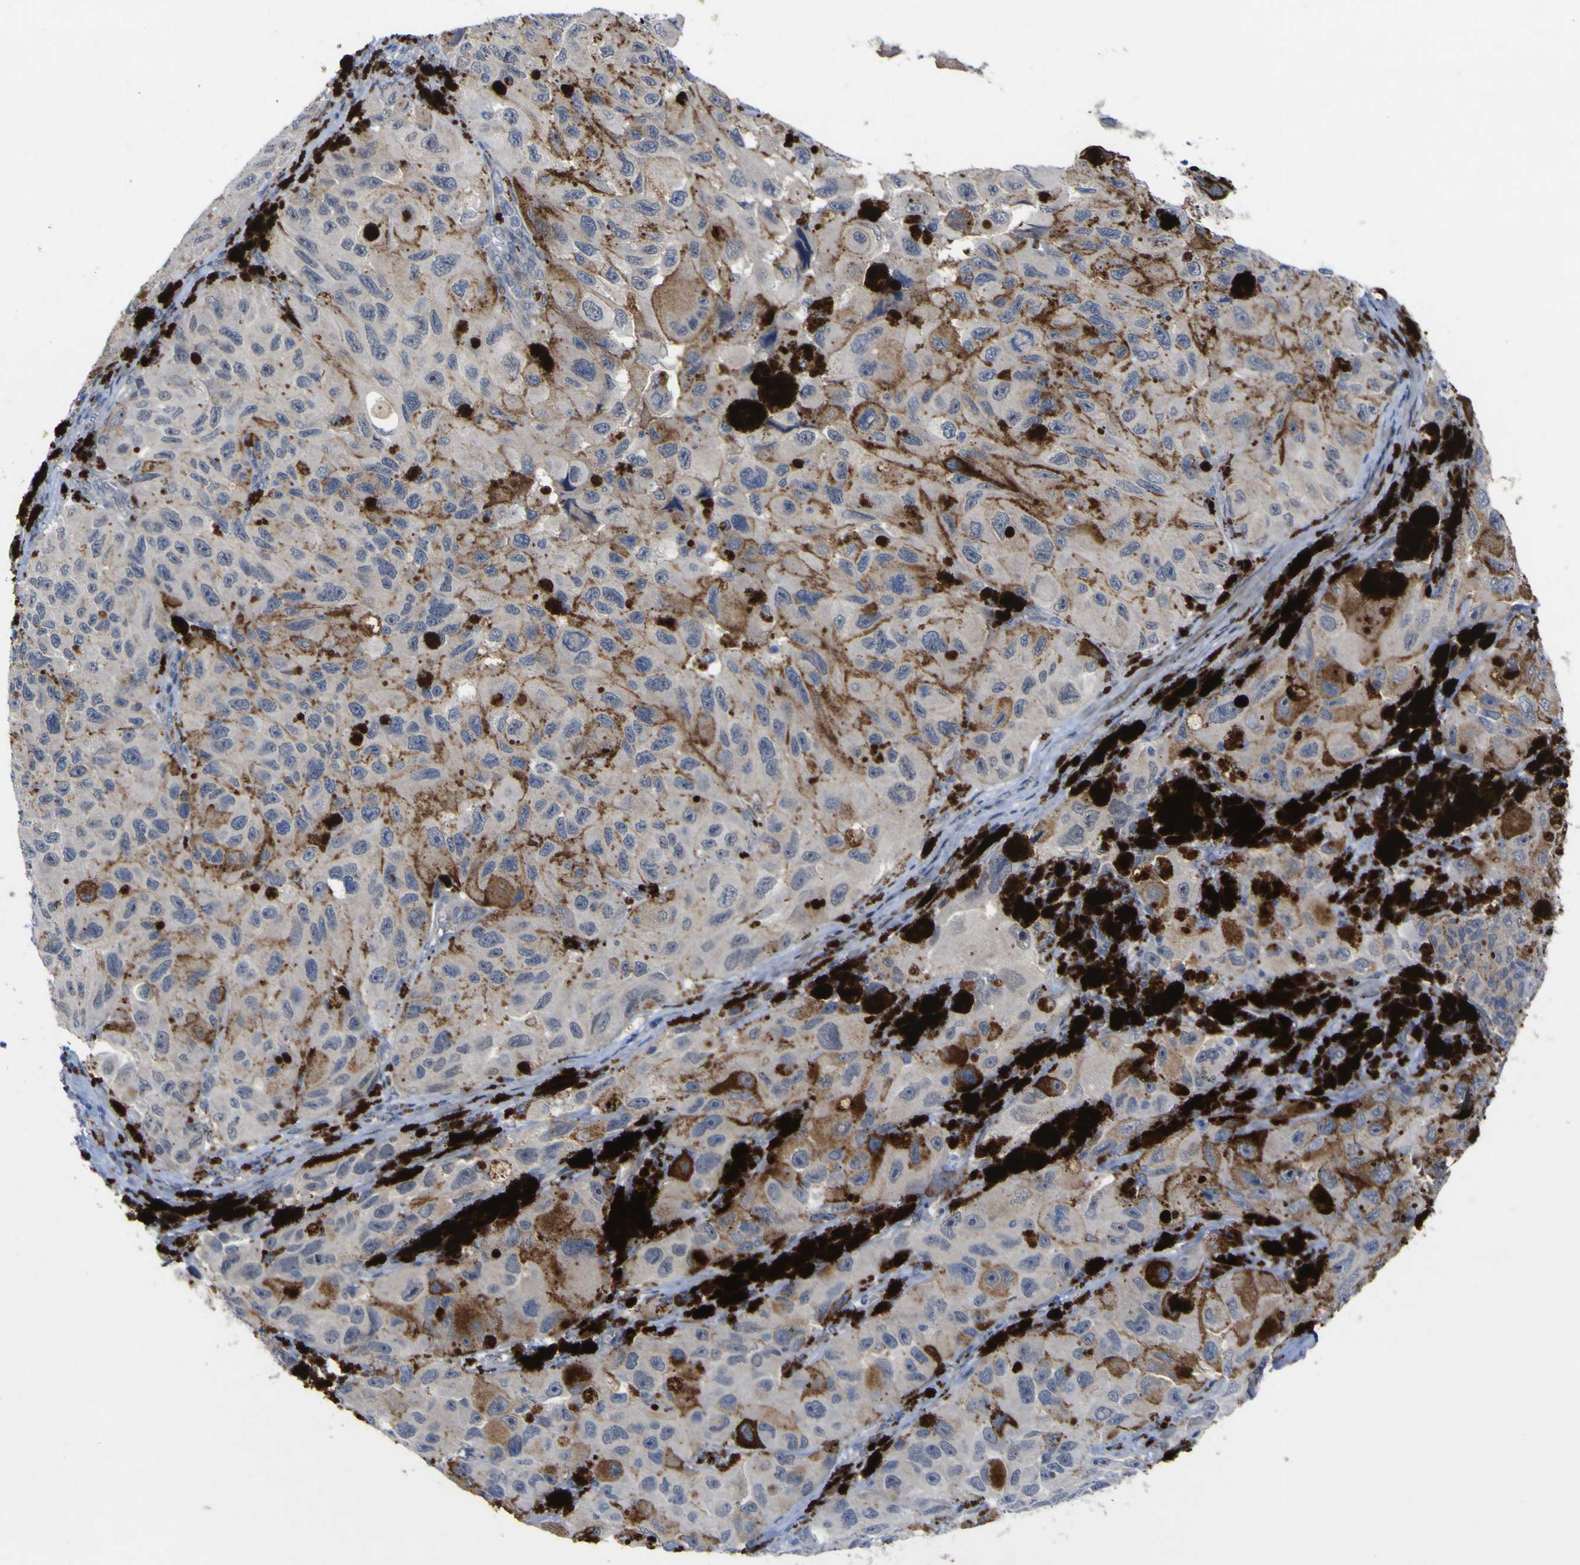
{"staining": {"intensity": "moderate", "quantity": "<25%", "location": "cytoplasmic/membranous"}, "tissue": "melanoma", "cell_type": "Tumor cells", "image_type": "cancer", "snomed": [{"axis": "morphology", "description": "Malignant melanoma, NOS"}, {"axis": "topography", "description": "Skin"}], "caption": "Immunohistochemical staining of human melanoma demonstrates low levels of moderate cytoplasmic/membranous protein staining in approximately <25% of tumor cells.", "gene": "NAV1", "patient": {"sex": "female", "age": 73}}